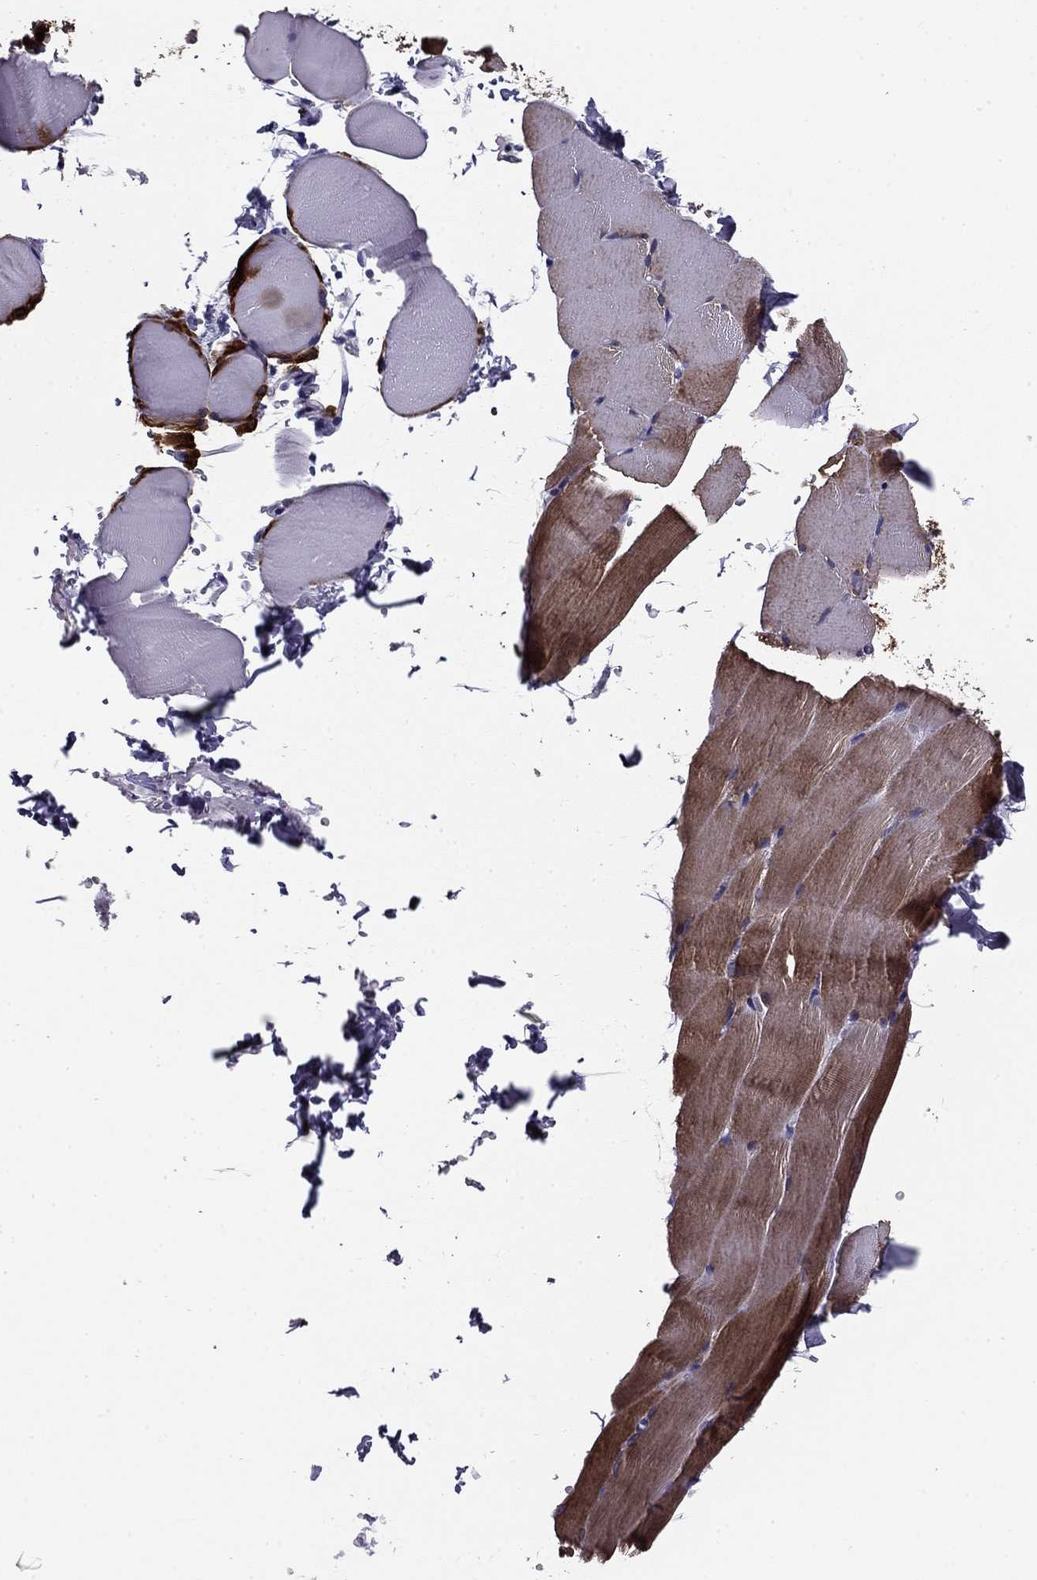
{"staining": {"intensity": "strong", "quantity": "25%-75%", "location": "cytoplasmic/membranous"}, "tissue": "skeletal muscle", "cell_type": "Myocytes", "image_type": "normal", "snomed": [{"axis": "morphology", "description": "Normal tissue, NOS"}, {"axis": "topography", "description": "Skeletal muscle"}], "caption": "Myocytes exhibit strong cytoplasmic/membranous staining in approximately 25%-75% of cells in benign skeletal muscle. (Stains: DAB (3,3'-diaminobenzidine) in brown, nuclei in blue, Microscopy: brightfield microscopy at high magnification).", "gene": "FLNC", "patient": {"sex": "female", "age": 37}}